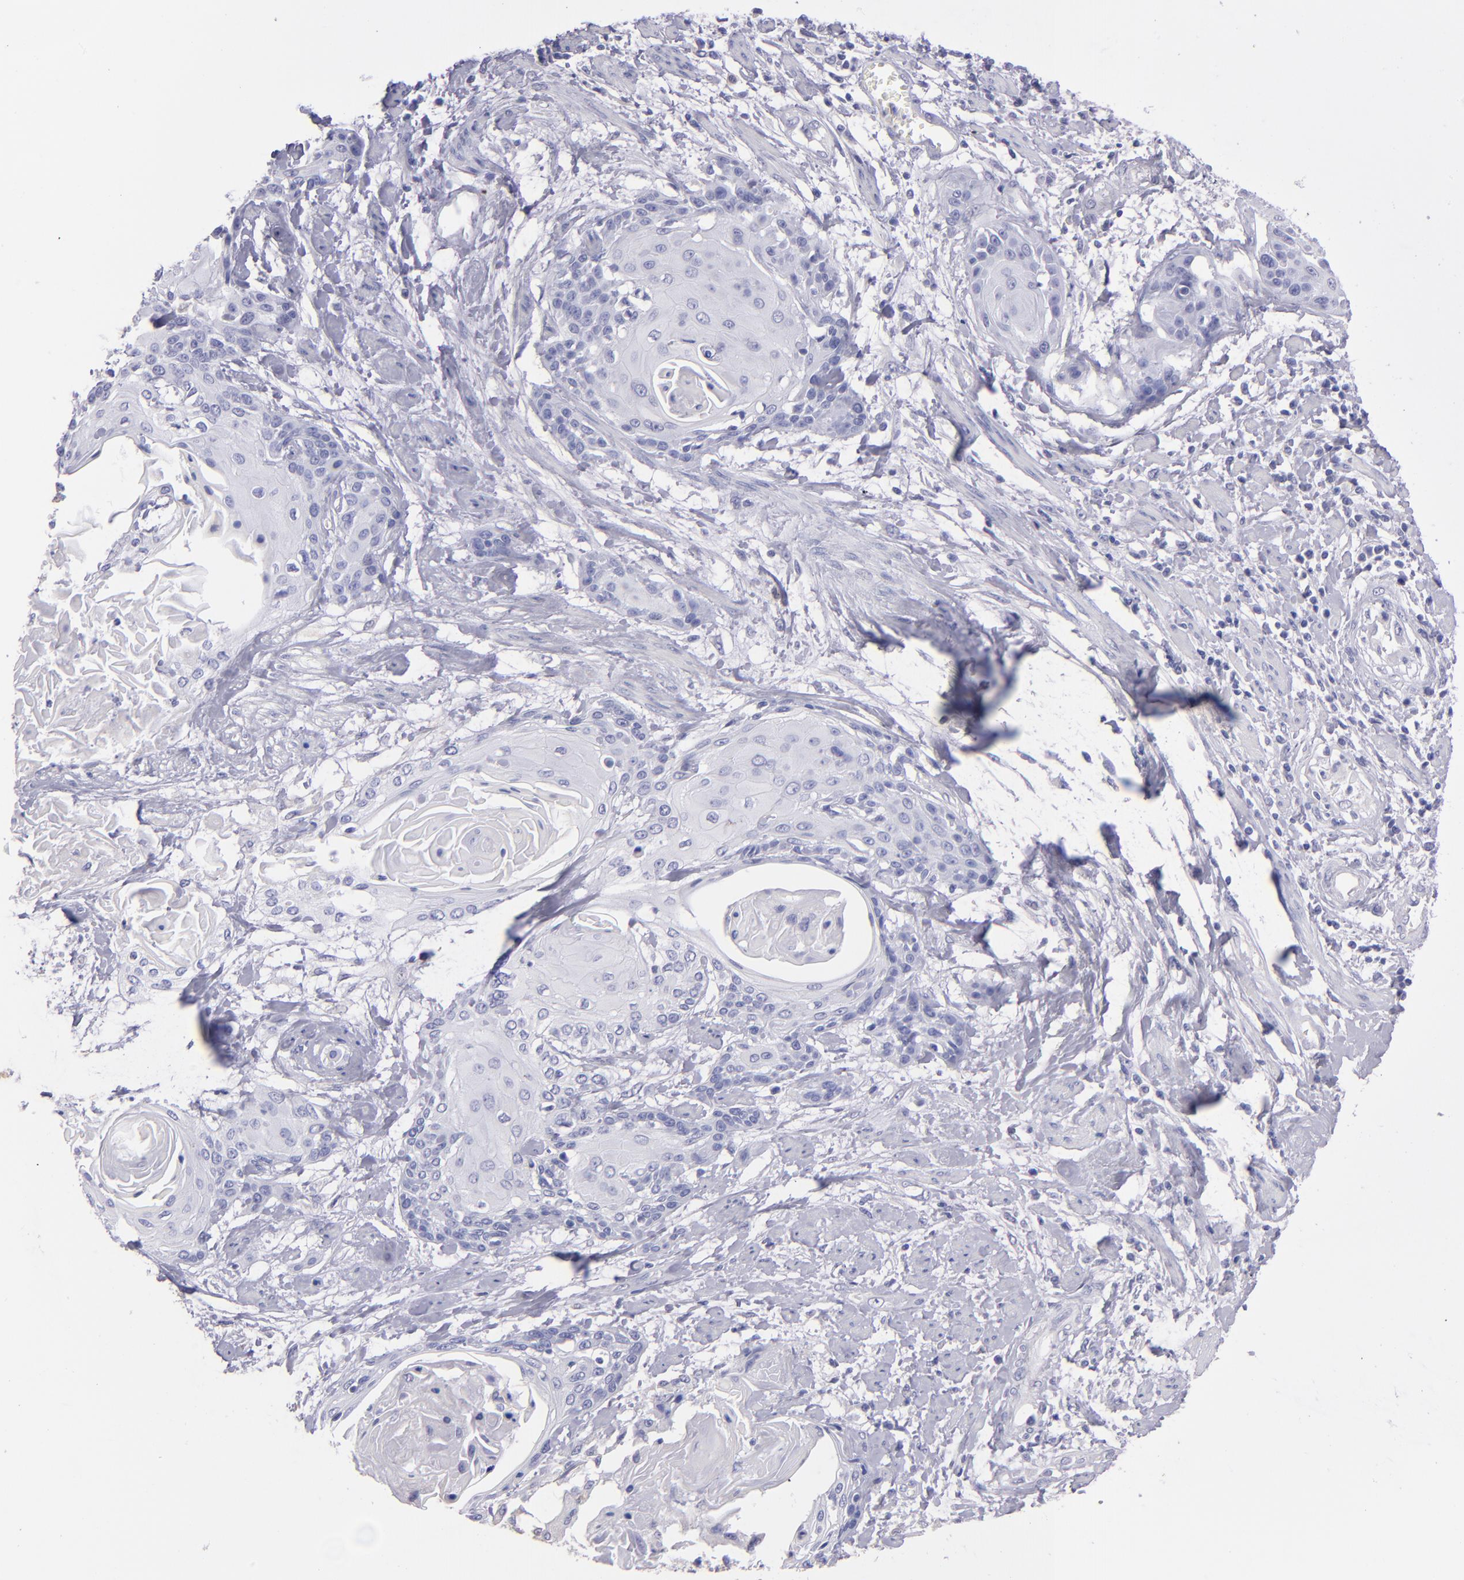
{"staining": {"intensity": "negative", "quantity": "none", "location": "none"}, "tissue": "cervical cancer", "cell_type": "Tumor cells", "image_type": "cancer", "snomed": [{"axis": "morphology", "description": "Squamous cell carcinoma, NOS"}, {"axis": "topography", "description": "Cervix"}], "caption": "Photomicrograph shows no significant protein positivity in tumor cells of squamous cell carcinoma (cervical).", "gene": "TG", "patient": {"sex": "female", "age": 57}}